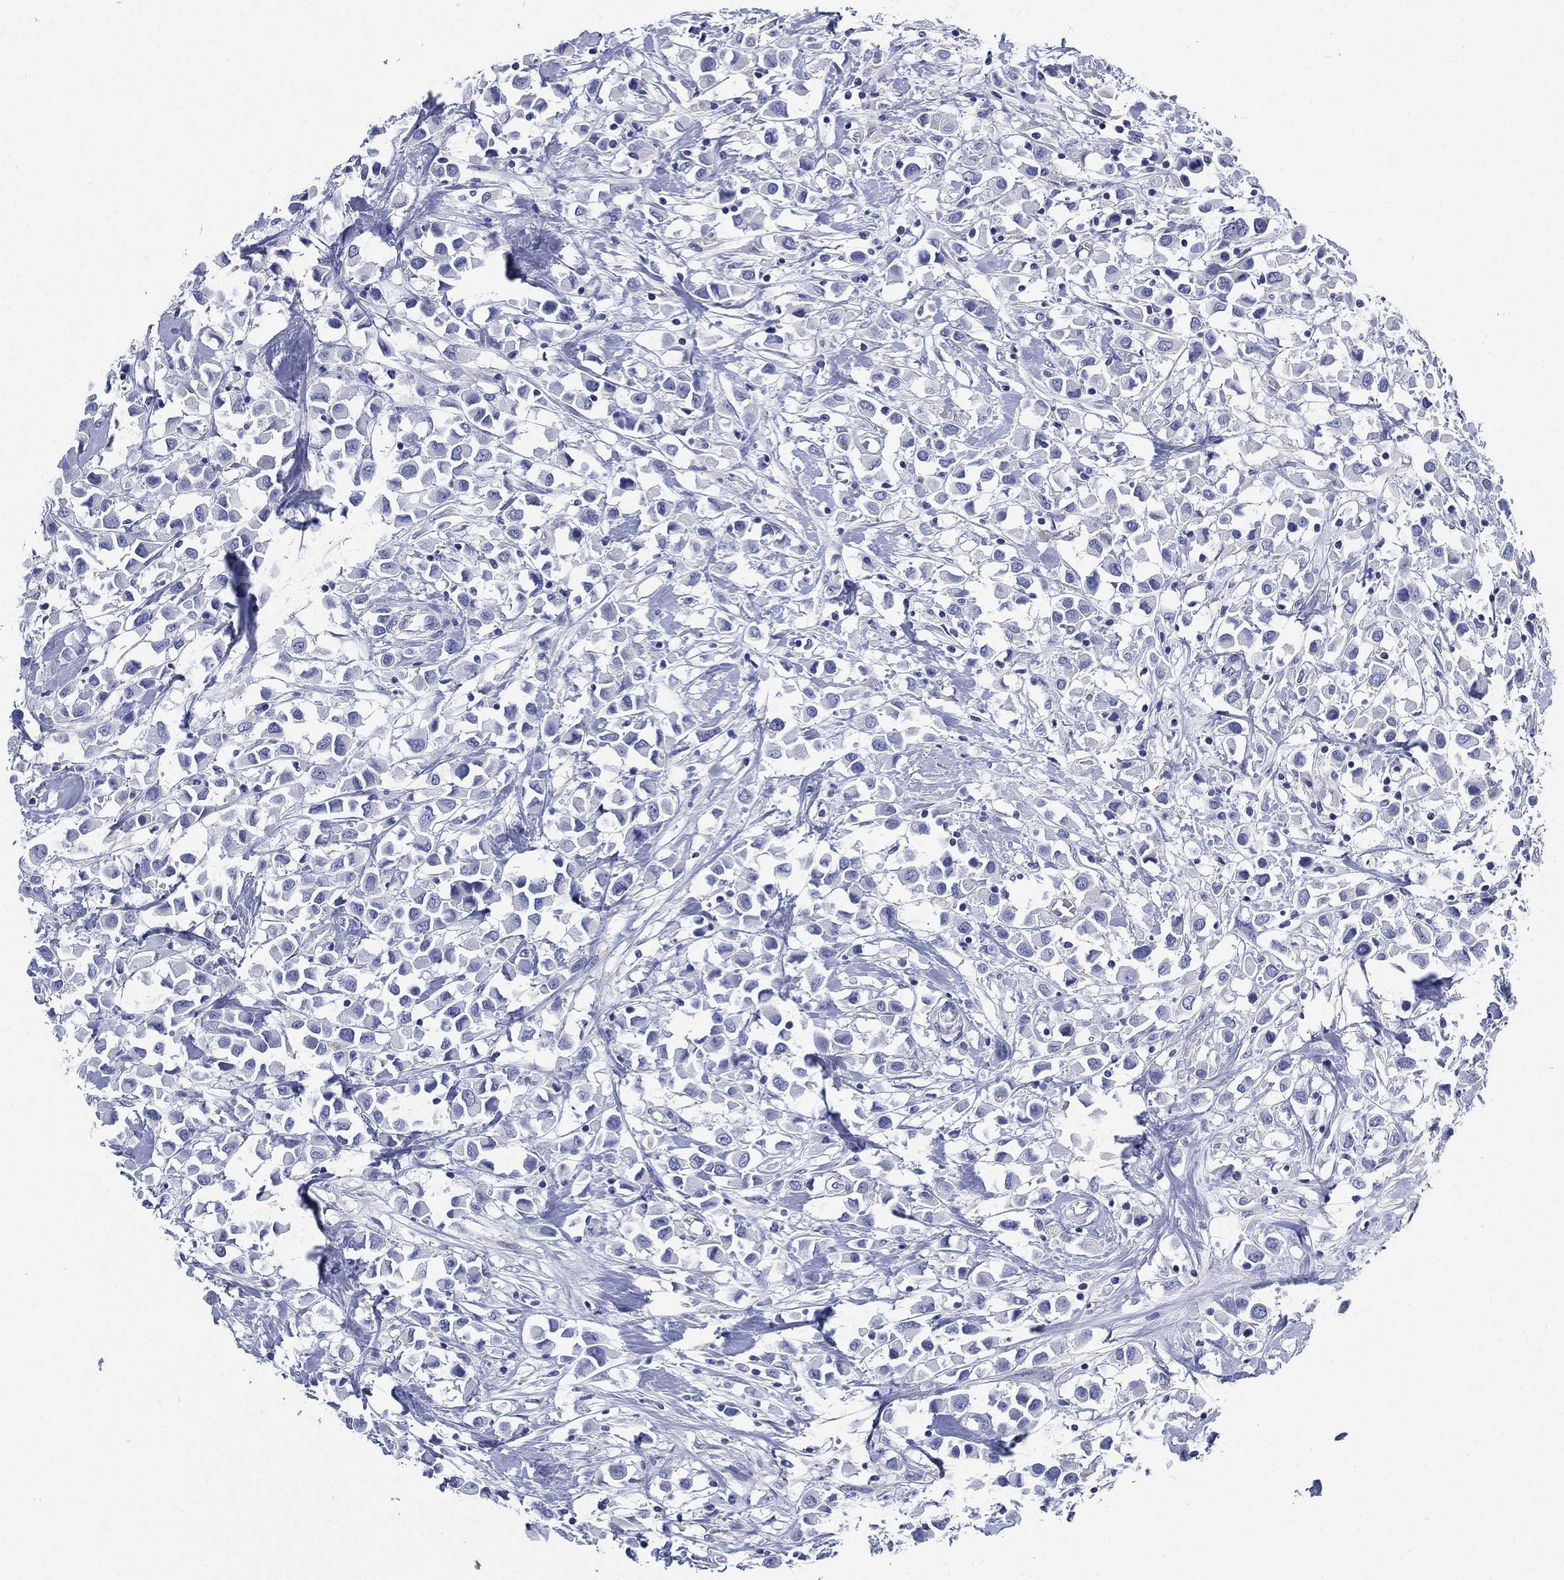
{"staining": {"intensity": "negative", "quantity": "none", "location": "none"}, "tissue": "breast cancer", "cell_type": "Tumor cells", "image_type": "cancer", "snomed": [{"axis": "morphology", "description": "Duct carcinoma"}, {"axis": "topography", "description": "Breast"}], "caption": "A photomicrograph of breast cancer (infiltrating ductal carcinoma) stained for a protein demonstrates no brown staining in tumor cells.", "gene": "CCDC70", "patient": {"sex": "female", "age": 61}}